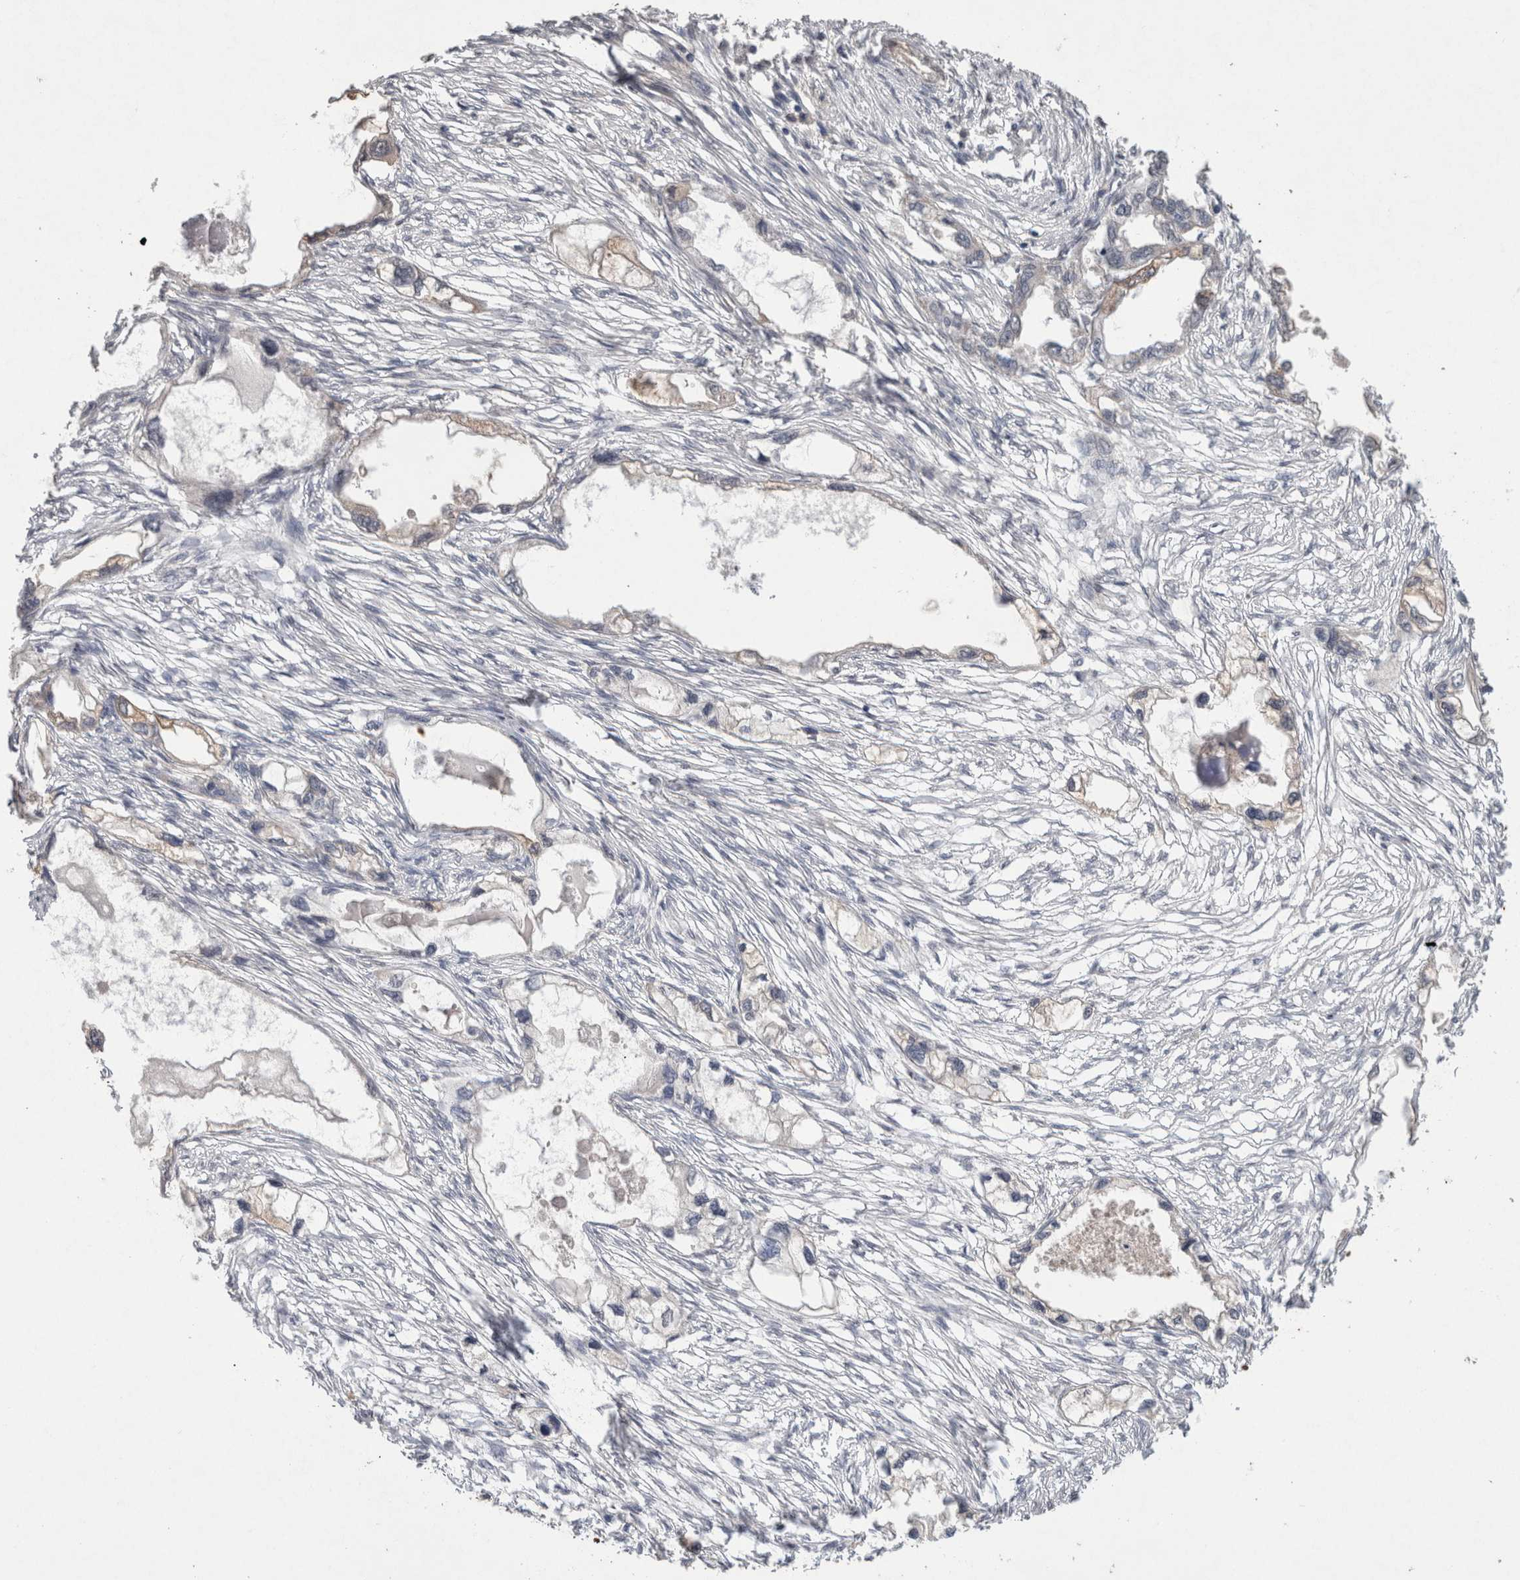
{"staining": {"intensity": "weak", "quantity": "<25%", "location": "cytoplasmic/membranous"}, "tissue": "endometrial cancer", "cell_type": "Tumor cells", "image_type": "cancer", "snomed": [{"axis": "morphology", "description": "Adenocarcinoma, NOS"}, {"axis": "morphology", "description": "Adenocarcinoma, metastatic, NOS"}, {"axis": "topography", "description": "Adipose tissue"}, {"axis": "topography", "description": "Endometrium"}], "caption": "Human endometrial cancer stained for a protein using immunohistochemistry displays no staining in tumor cells.", "gene": "FABP7", "patient": {"sex": "female", "age": 67}}